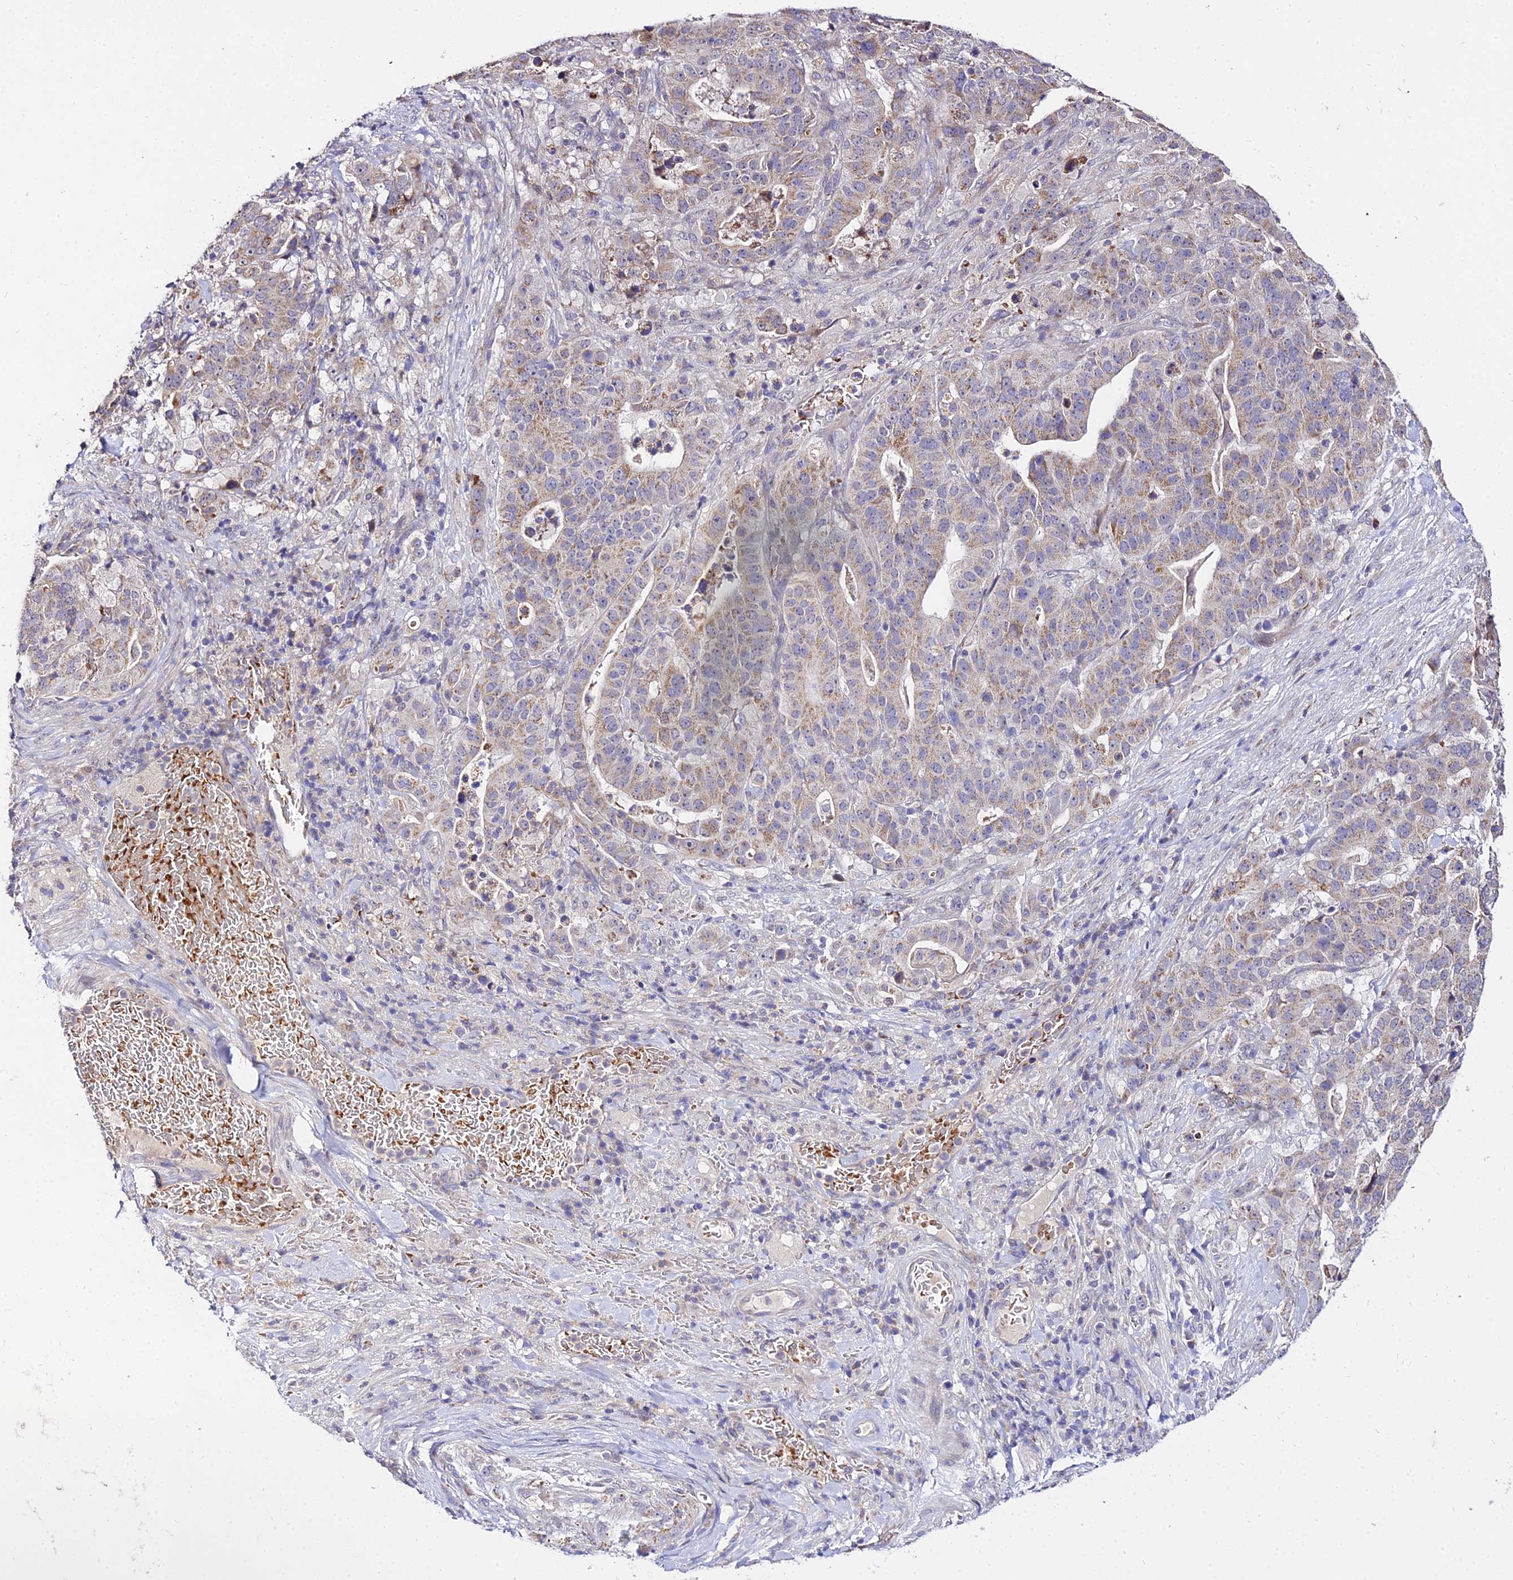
{"staining": {"intensity": "weak", "quantity": "<25%", "location": "cytoplasmic/membranous"}, "tissue": "stomach cancer", "cell_type": "Tumor cells", "image_type": "cancer", "snomed": [{"axis": "morphology", "description": "Adenocarcinoma, NOS"}, {"axis": "topography", "description": "Stomach"}], "caption": "IHC photomicrograph of stomach cancer (adenocarcinoma) stained for a protein (brown), which demonstrates no staining in tumor cells.", "gene": "WDR5B", "patient": {"sex": "male", "age": 48}}